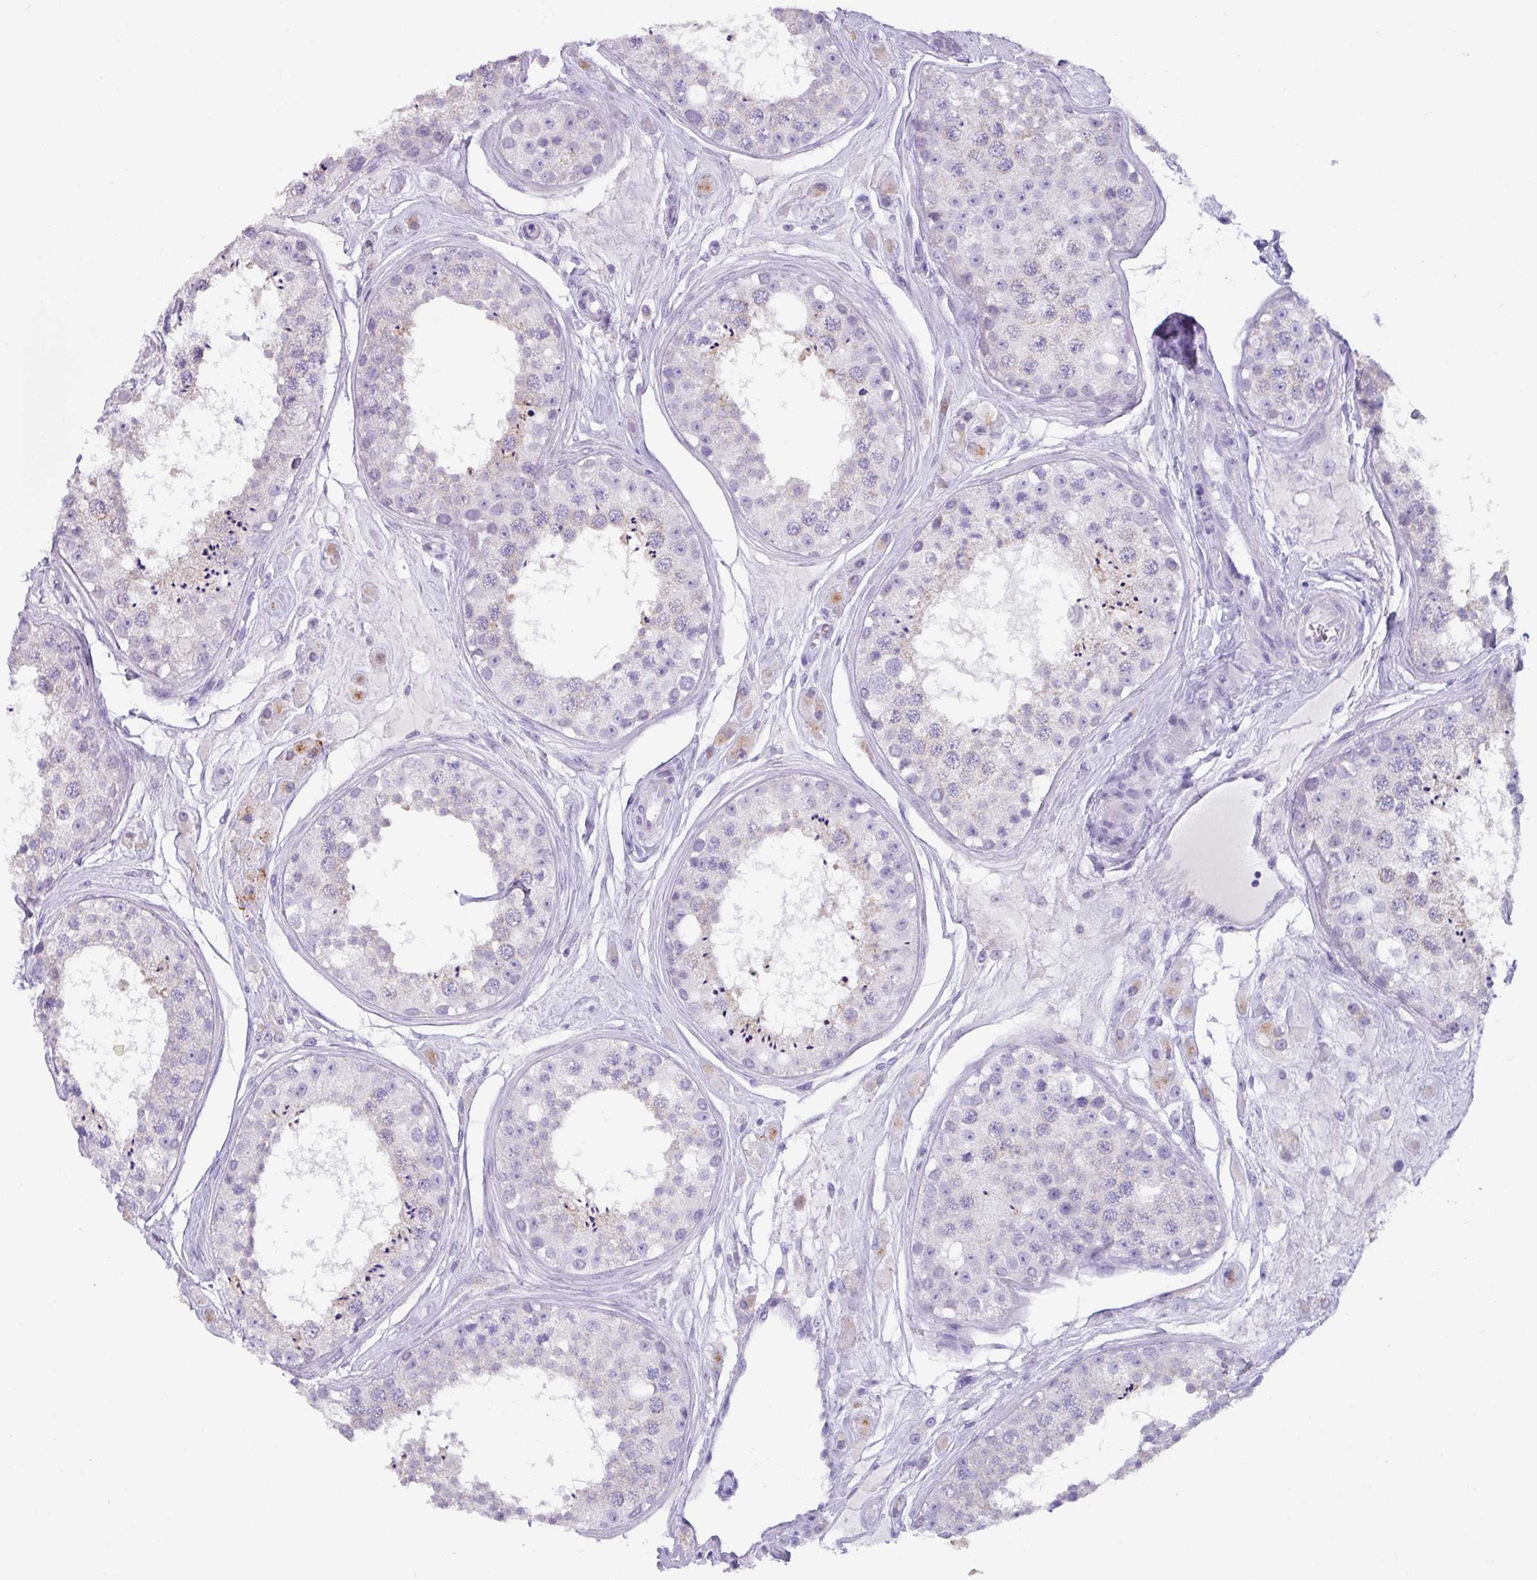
{"staining": {"intensity": "moderate", "quantity": "<25%", "location": "cytoplasmic/membranous"}, "tissue": "testis", "cell_type": "Cells in seminiferous ducts", "image_type": "normal", "snomed": [{"axis": "morphology", "description": "Normal tissue, NOS"}, {"axis": "topography", "description": "Testis"}], "caption": "Cells in seminiferous ducts show moderate cytoplasmic/membranous staining in approximately <25% of cells in normal testis. The protein of interest is shown in brown color, while the nuclei are stained blue.", "gene": "NCCRP1", "patient": {"sex": "male", "age": 25}}